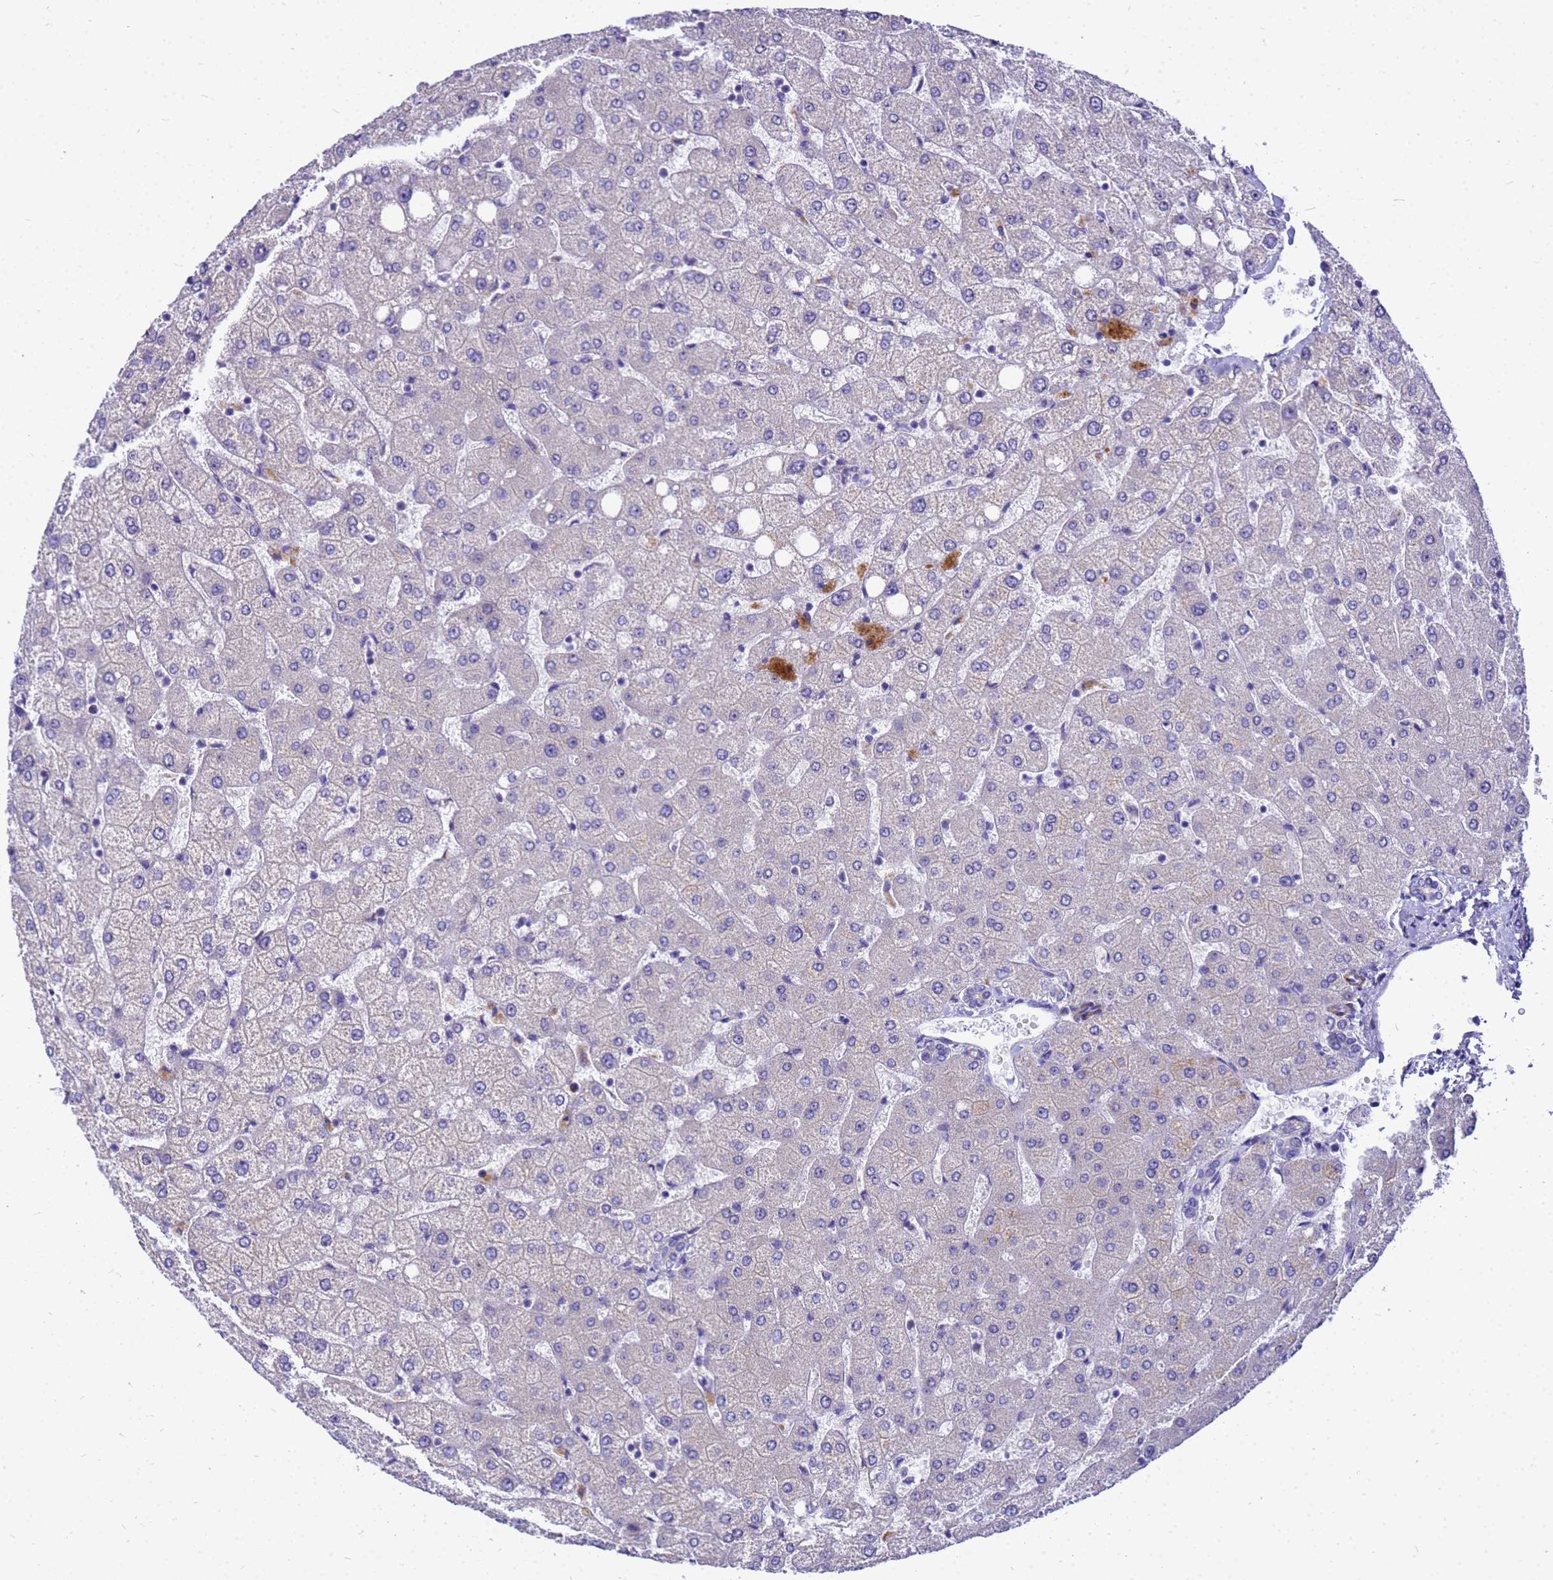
{"staining": {"intensity": "negative", "quantity": "none", "location": "none"}, "tissue": "liver", "cell_type": "Cholangiocytes", "image_type": "normal", "snomed": [{"axis": "morphology", "description": "Normal tissue, NOS"}, {"axis": "topography", "description": "Liver"}], "caption": "Immunohistochemistry (IHC) of benign human liver exhibits no positivity in cholangiocytes.", "gene": "POP7", "patient": {"sex": "female", "age": 54}}